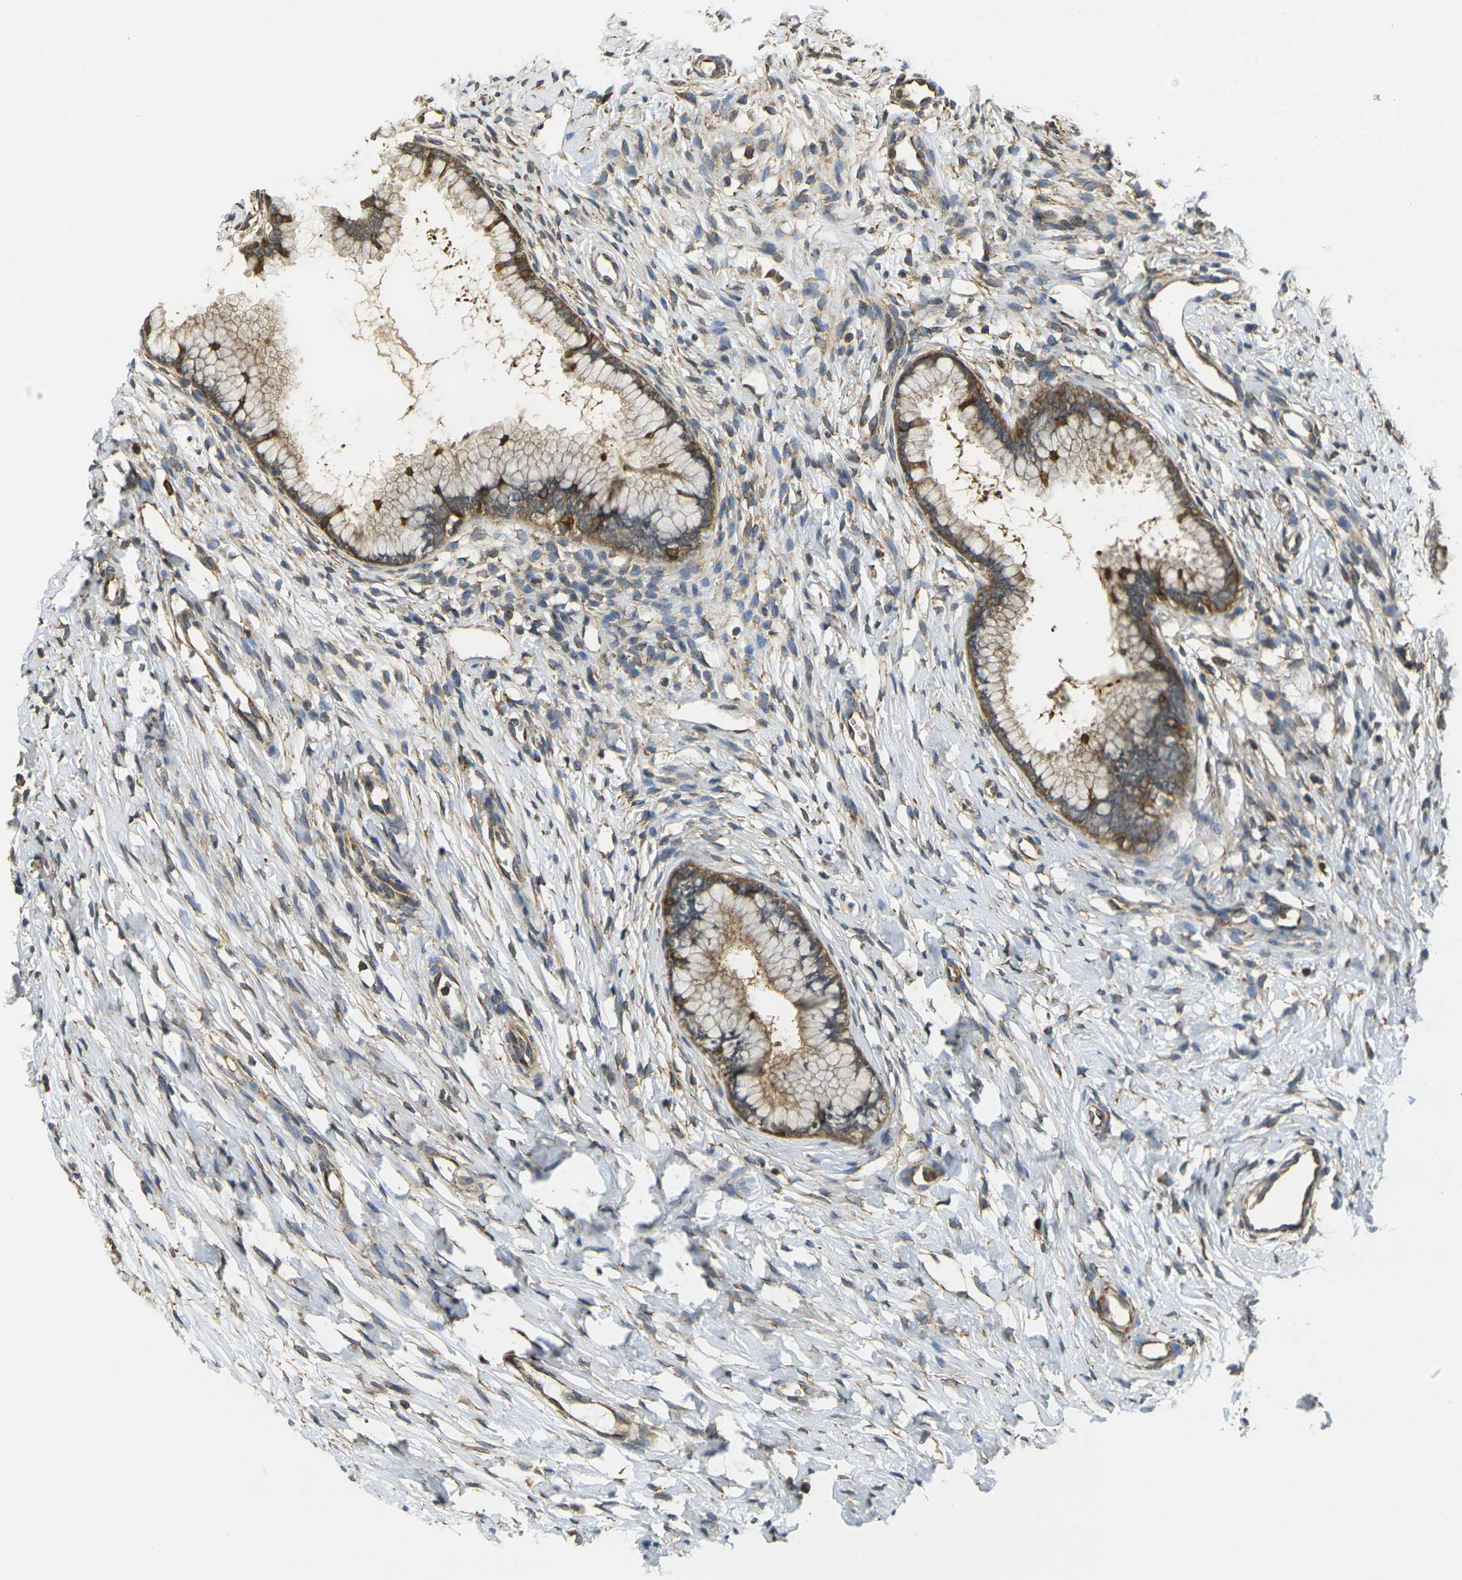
{"staining": {"intensity": "moderate", "quantity": ">75%", "location": "cytoplasmic/membranous"}, "tissue": "cervix", "cell_type": "Glandular cells", "image_type": "normal", "snomed": [{"axis": "morphology", "description": "Normal tissue, NOS"}, {"axis": "topography", "description": "Cervix"}], "caption": "Cervix was stained to show a protein in brown. There is medium levels of moderate cytoplasmic/membranous staining in approximately >75% of glandular cells. (IHC, brightfield microscopy, high magnification).", "gene": "CAST", "patient": {"sex": "female", "age": 65}}